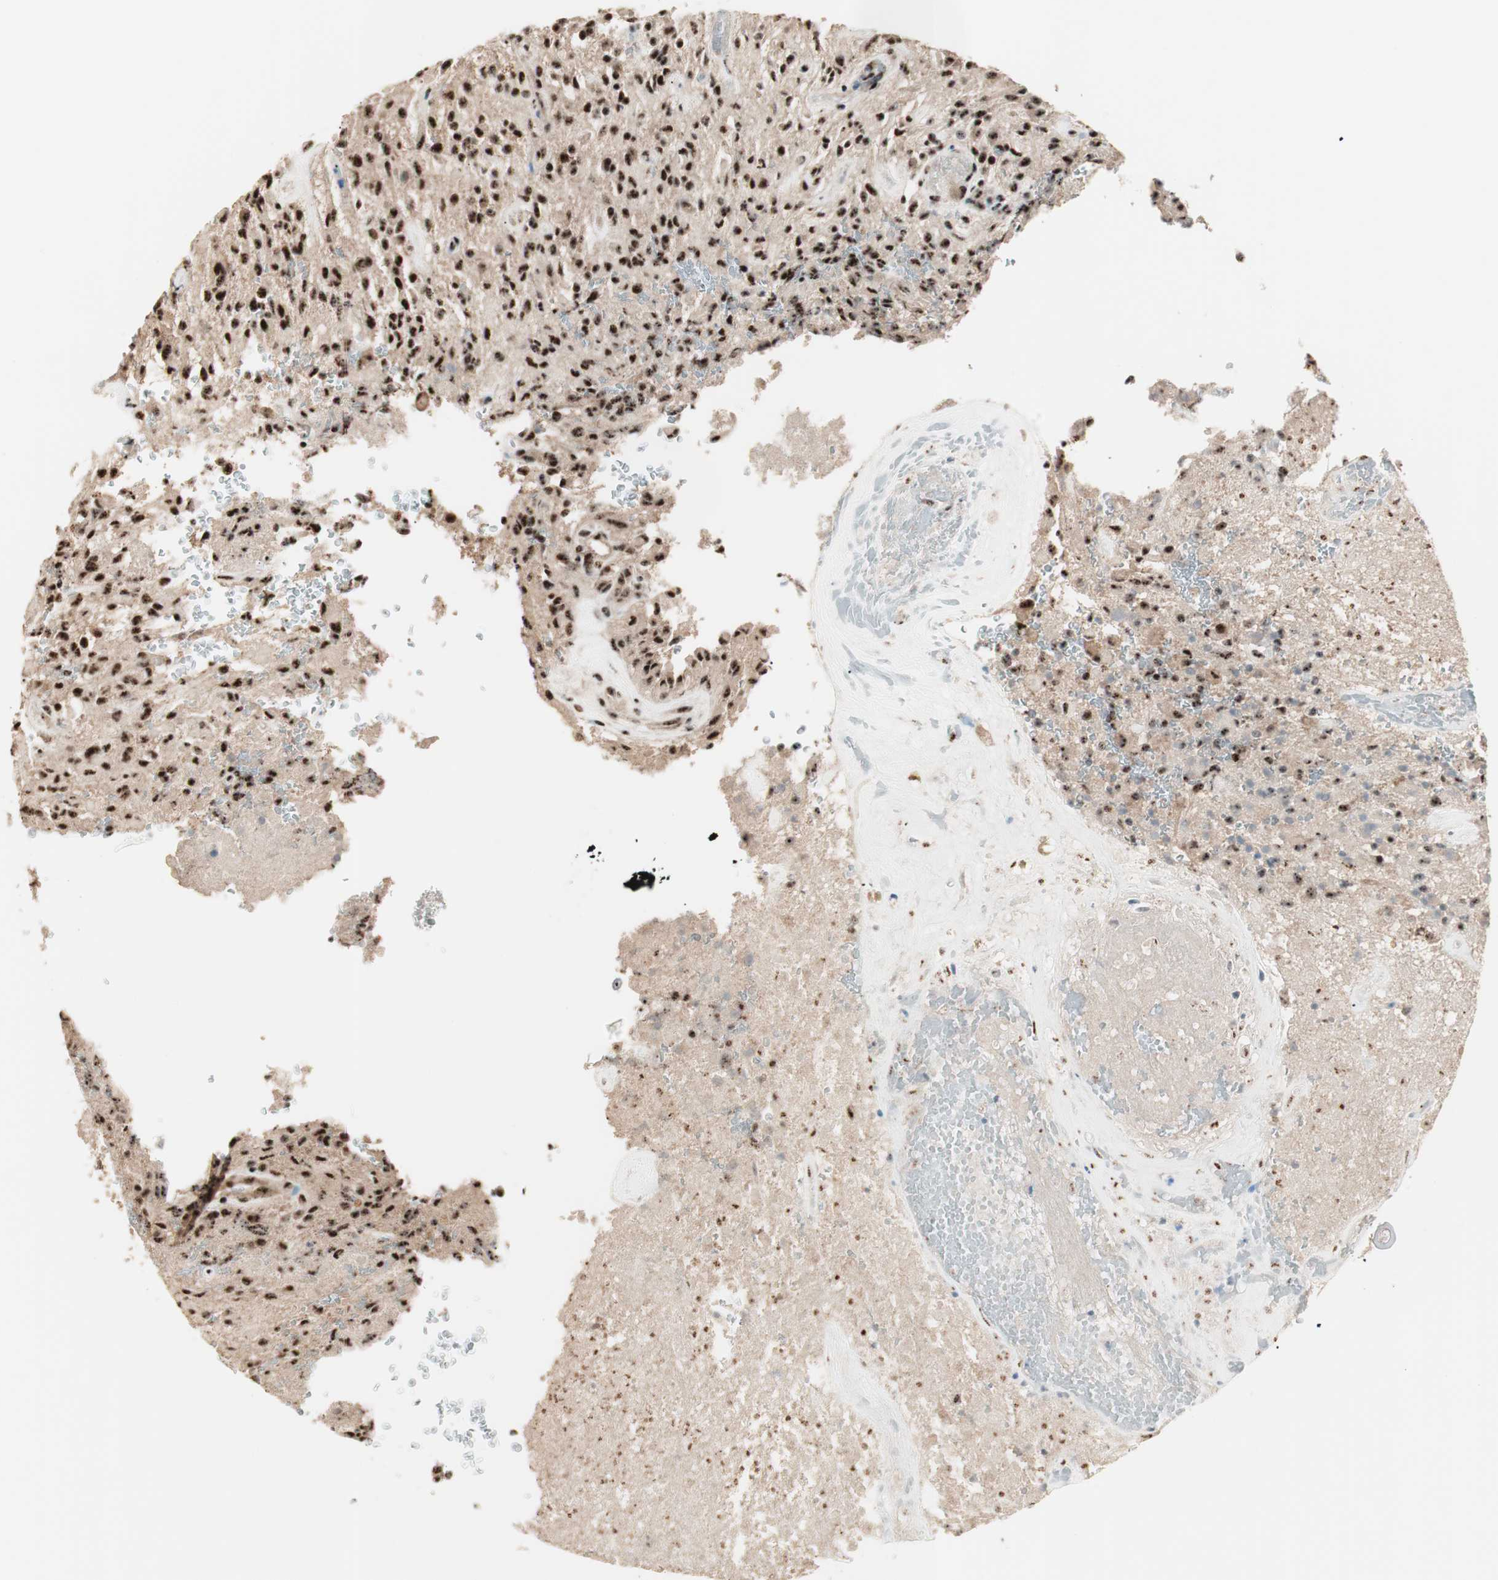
{"staining": {"intensity": "strong", "quantity": ">75%", "location": "nuclear"}, "tissue": "glioma", "cell_type": "Tumor cells", "image_type": "cancer", "snomed": [{"axis": "morphology", "description": "Glioma, malignant, High grade"}, {"axis": "topography", "description": "Brain"}], "caption": "Protein analysis of glioma tissue exhibits strong nuclear staining in about >75% of tumor cells.", "gene": "NR5A2", "patient": {"sex": "male", "age": 71}}